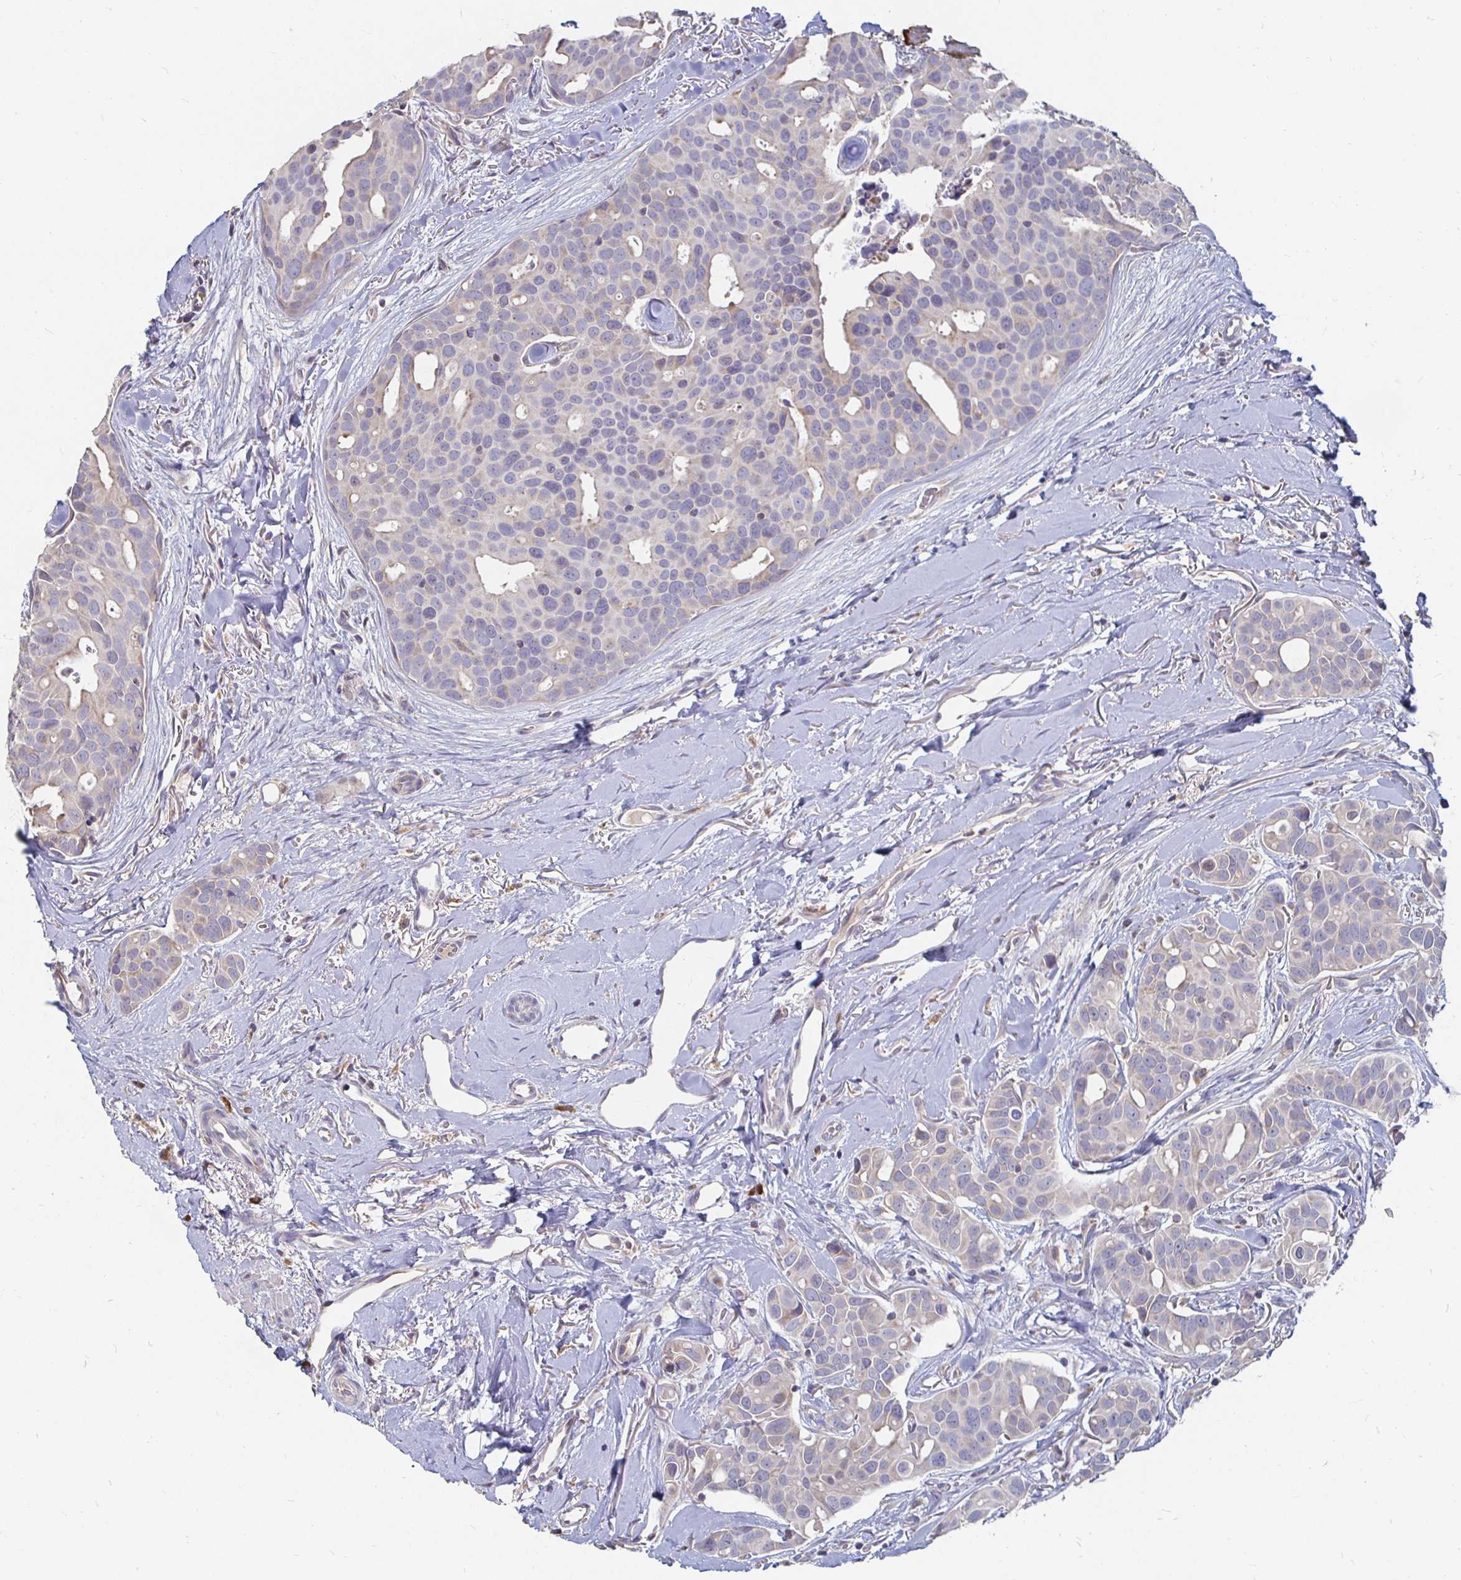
{"staining": {"intensity": "weak", "quantity": "25%-75%", "location": "cytoplasmic/membranous"}, "tissue": "breast cancer", "cell_type": "Tumor cells", "image_type": "cancer", "snomed": [{"axis": "morphology", "description": "Duct carcinoma"}, {"axis": "topography", "description": "Breast"}], "caption": "This photomicrograph shows IHC staining of breast cancer, with low weak cytoplasmic/membranous expression in approximately 25%-75% of tumor cells.", "gene": "RNF144B", "patient": {"sex": "female", "age": 54}}